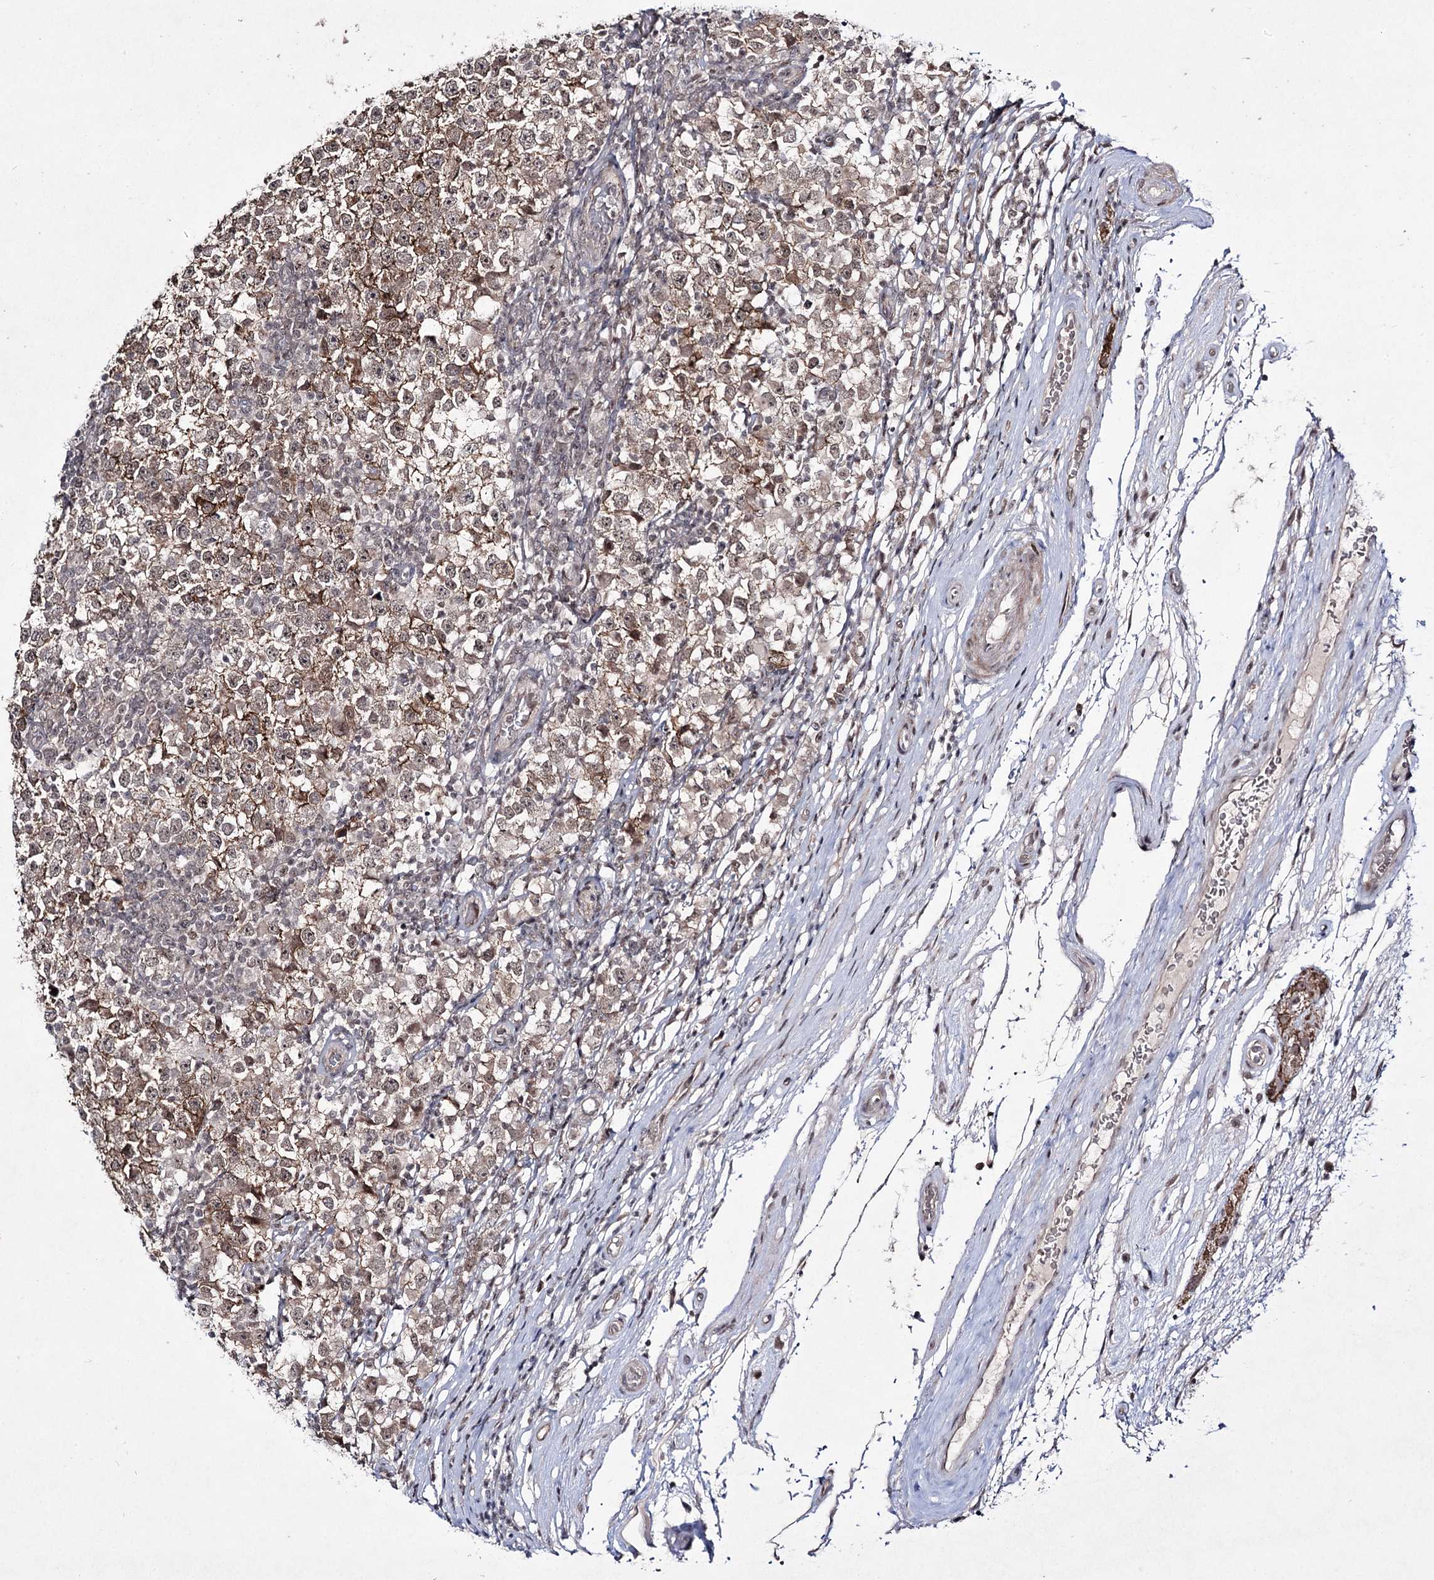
{"staining": {"intensity": "moderate", "quantity": ">75%", "location": "cytoplasmic/membranous,nuclear"}, "tissue": "testis cancer", "cell_type": "Tumor cells", "image_type": "cancer", "snomed": [{"axis": "morphology", "description": "Seminoma, NOS"}, {"axis": "topography", "description": "Testis"}], "caption": "IHC micrograph of neoplastic tissue: human testis cancer stained using IHC displays medium levels of moderate protein expression localized specifically in the cytoplasmic/membranous and nuclear of tumor cells, appearing as a cytoplasmic/membranous and nuclear brown color.", "gene": "HOXC11", "patient": {"sex": "male", "age": 65}}